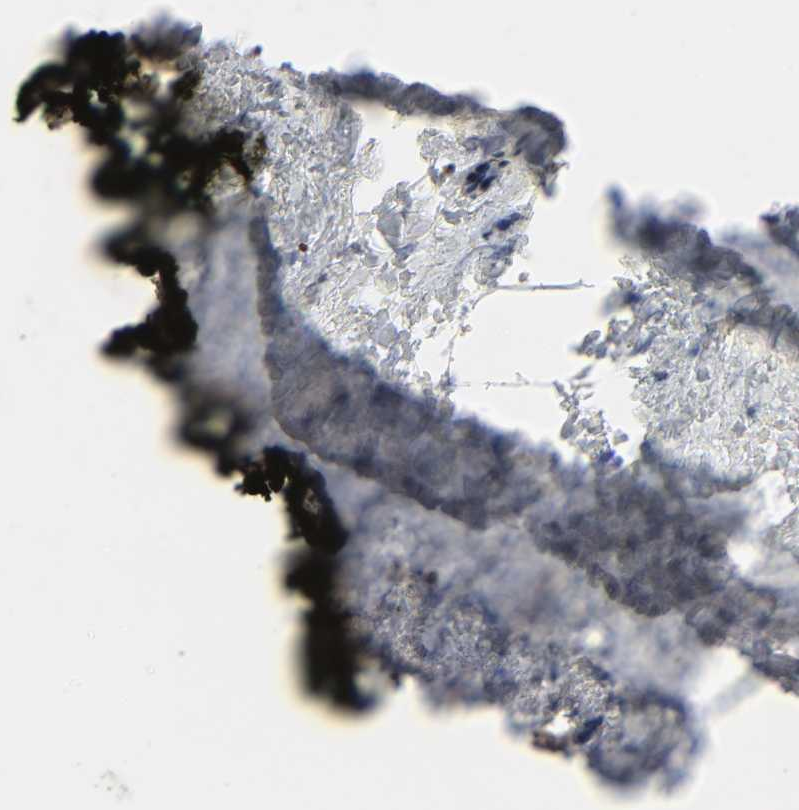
{"staining": {"intensity": "strong", "quantity": ">75%", "location": "cytoplasmic/membranous"}, "tissue": "prostate cancer", "cell_type": "Tumor cells", "image_type": "cancer", "snomed": [{"axis": "morphology", "description": "Adenocarcinoma, High grade"}, {"axis": "topography", "description": "Prostate"}], "caption": "Immunohistochemistry (DAB) staining of prostate cancer demonstrates strong cytoplasmic/membranous protein staining in about >75% of tumor cells. (DAB (3,3'-diaminobenzidine) IHC, brown staining for protein, blue staining for nuclei).", "gene": "NDRG2", "patient": {"sex": "male", "age": 70}}